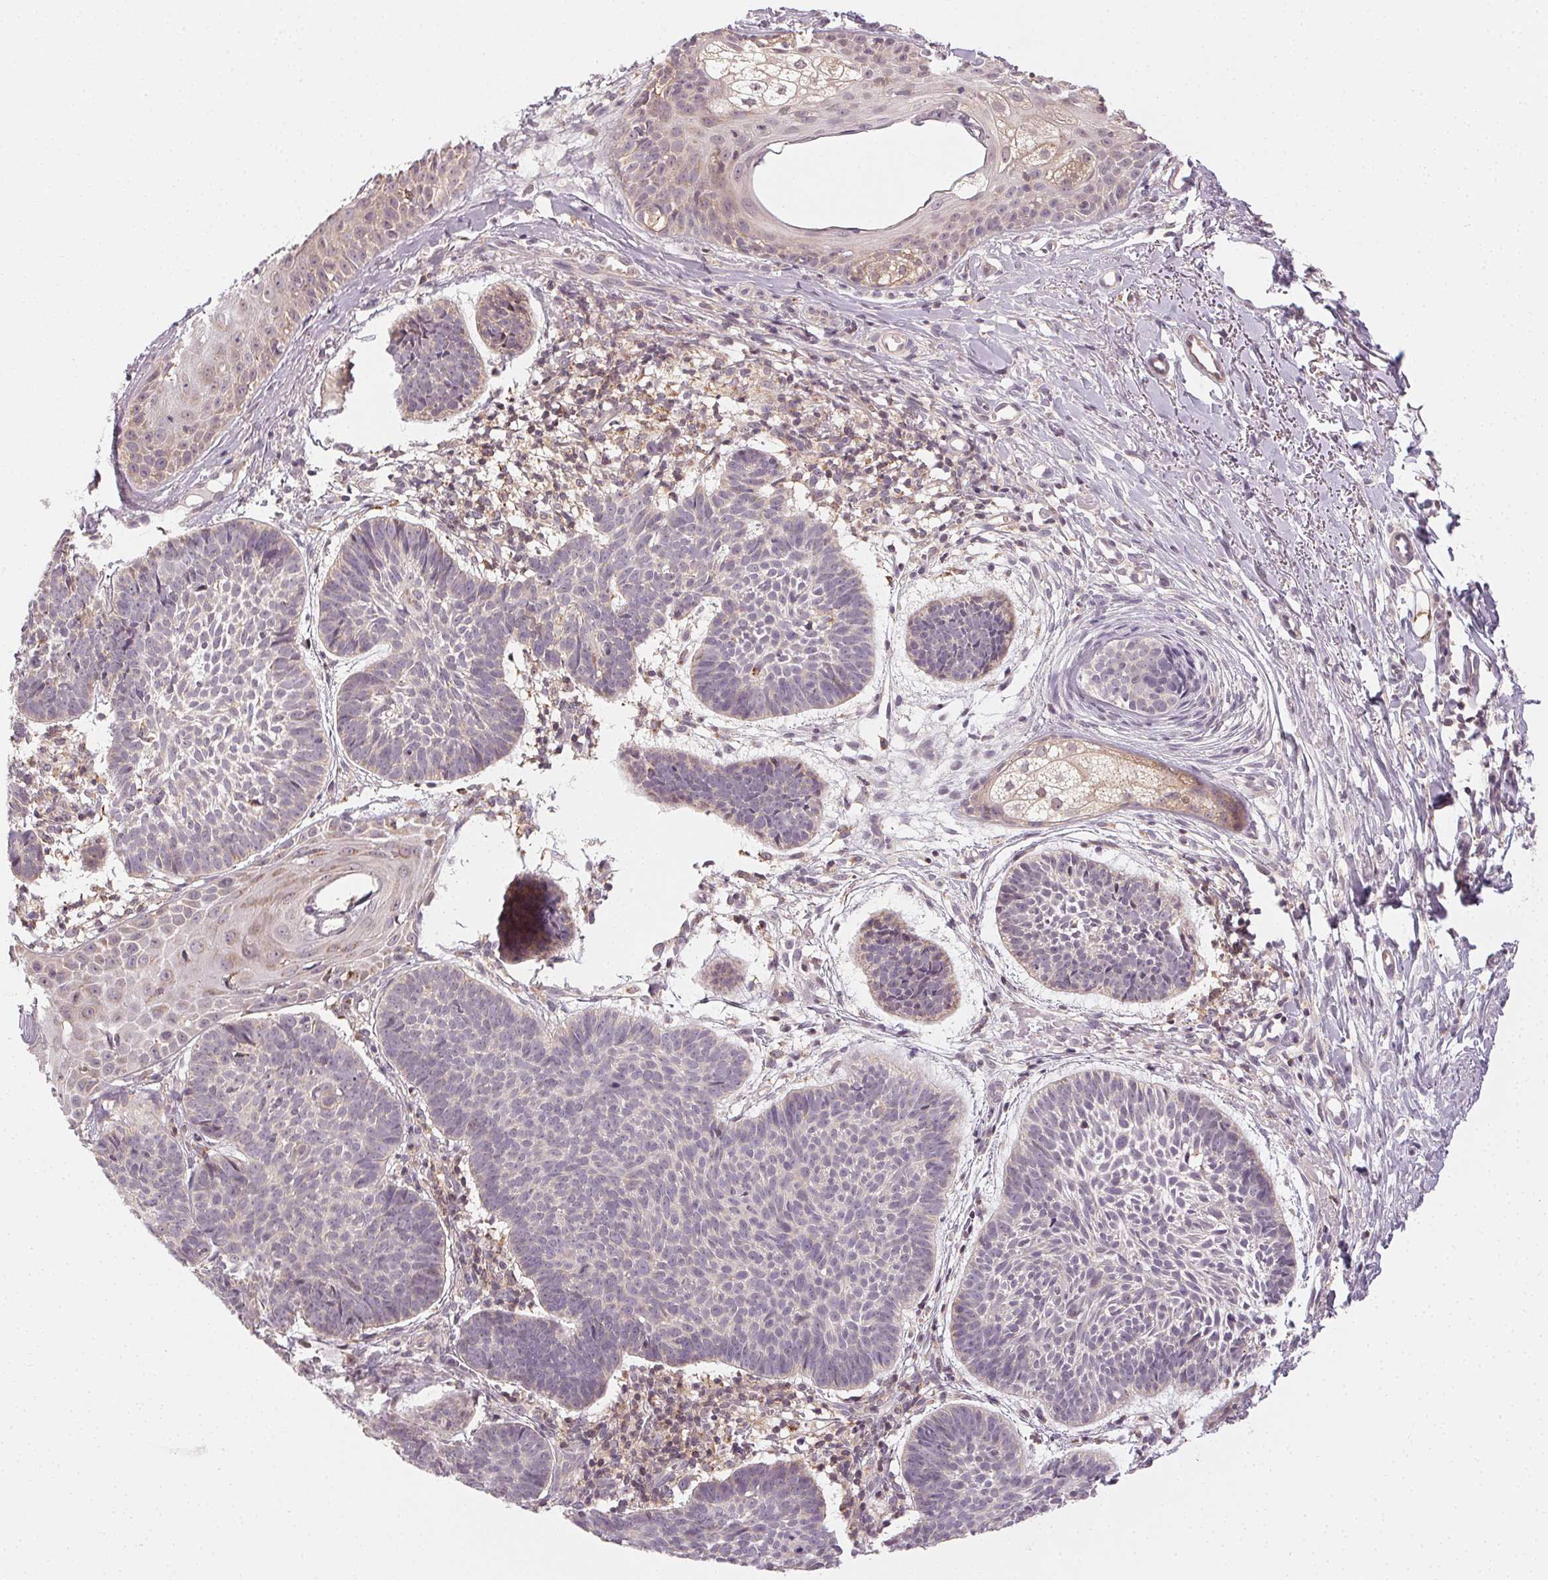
{"staining": {"intensity": "negative", "quantity": "none", "location": "none"}, "tissue": "skin cancer", "cell_type": "Tumor cells", "image_type": "cancer", "snomed": [{"axis": "morphology", "description": "Basal cell carcinoma"}, {"axis": "topography", "description": "Skin"}], "caption": "IHC histopathology image of neoplastic tissue: skin cancer (basal cell carcinoma) stained with DAB shows no significant protein staining in tumor cells.", "gene": "NCOA4", "patient": {"sex": "male", "age": 72}}